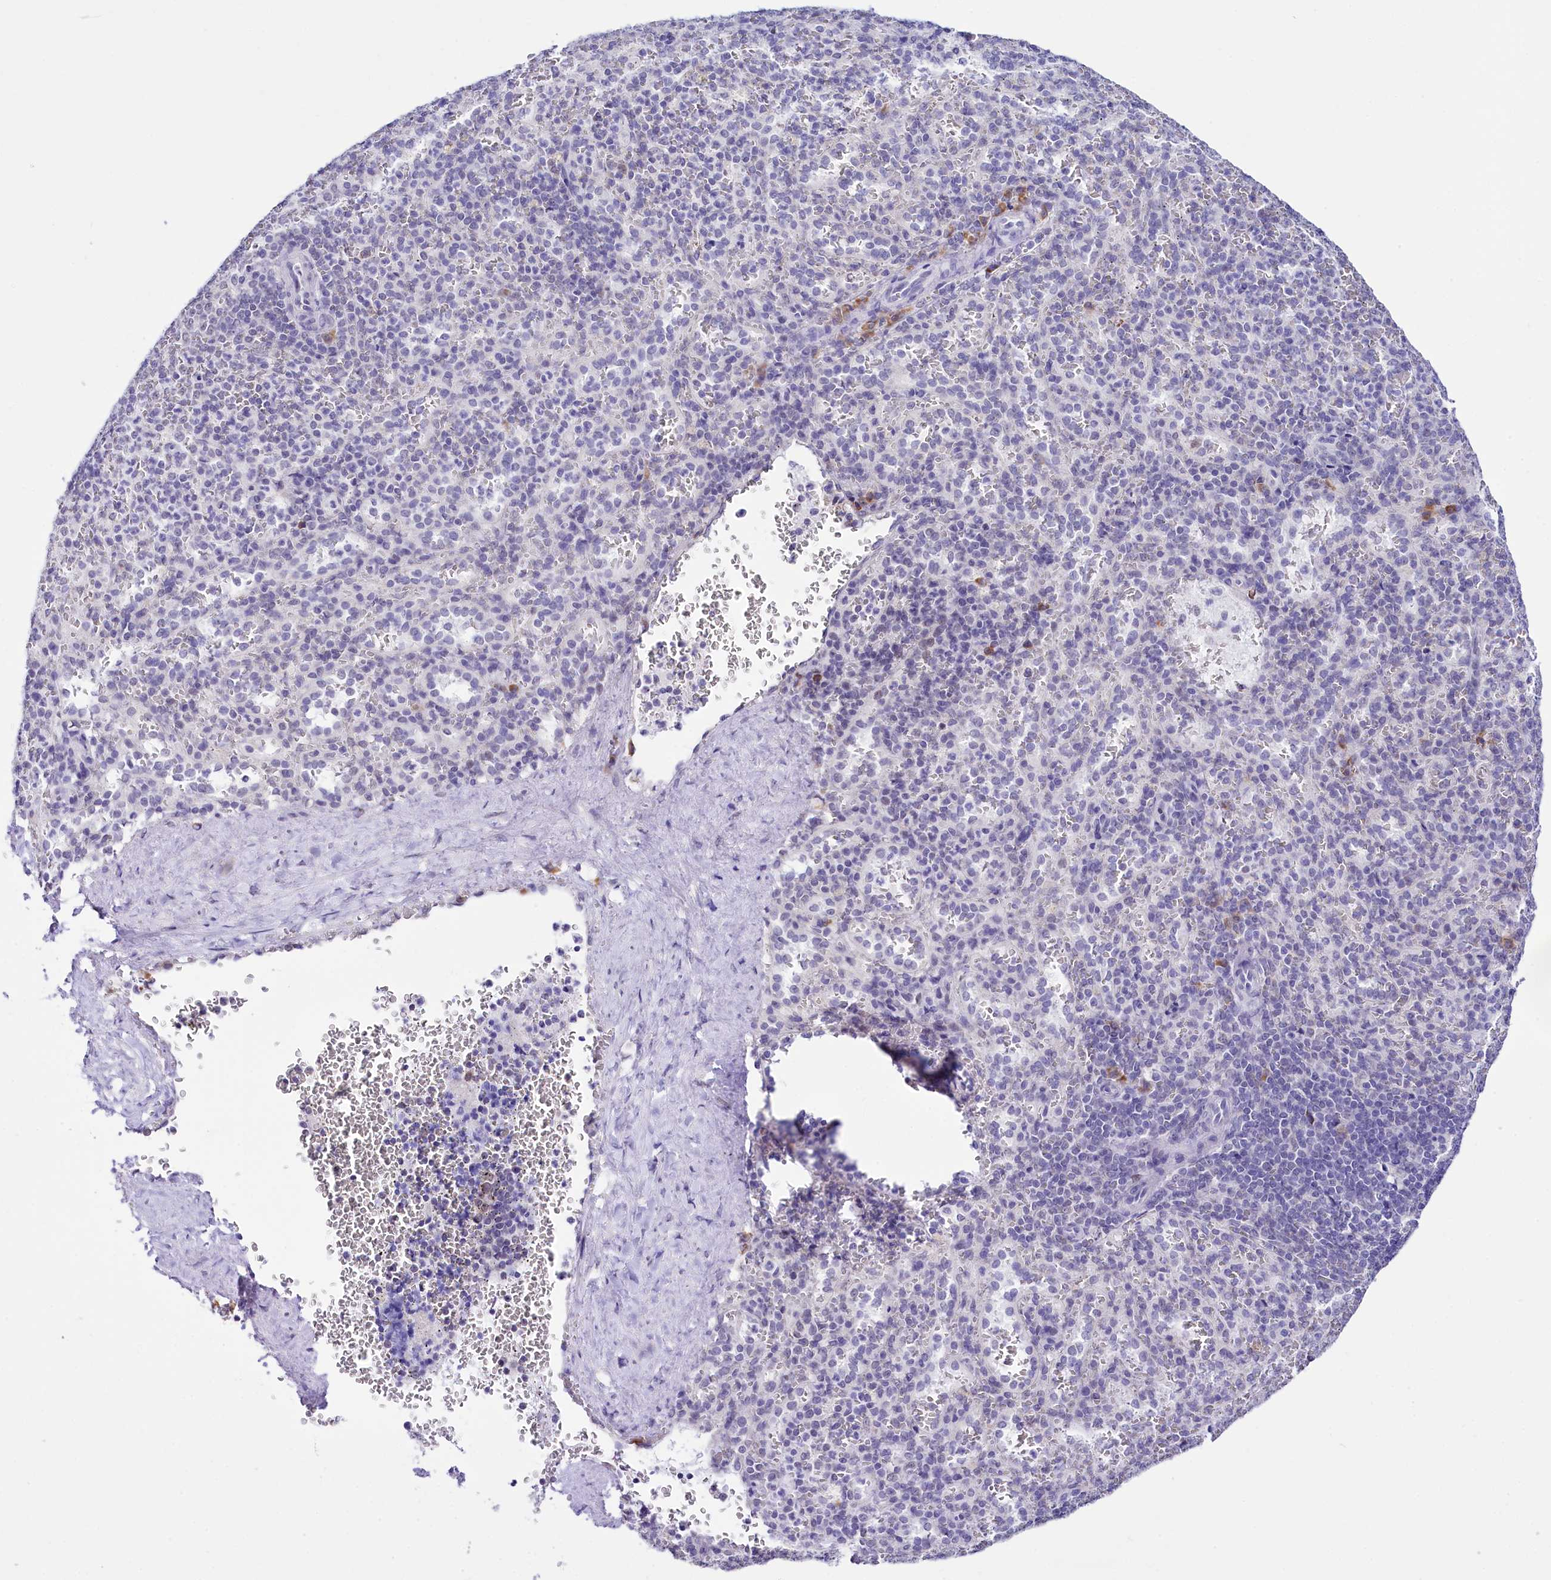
{"staining": {"intensity": "negative", "quantity": "none", "location": "none"}, "tissue": "spleen", "cell_type": "Cells in red pulp", "image_type": "normal", "snomed": [{"axis": "morphology", "description": "Normal tissue, NOS"}, {"axis": "topography", "description": "Spleen"}], "caption": "IHC micrograph of benign human spleen stained for a protein (brown), which displays no positivity in cells in red pulp. The staining was performed using DAB to visualize the protein expression in brown, while the nuclei were stained in blue with hematoxylin (Magnification: 20x).", "gene": "SPATS2", "patient": {"sex": "female", "age": 21}}